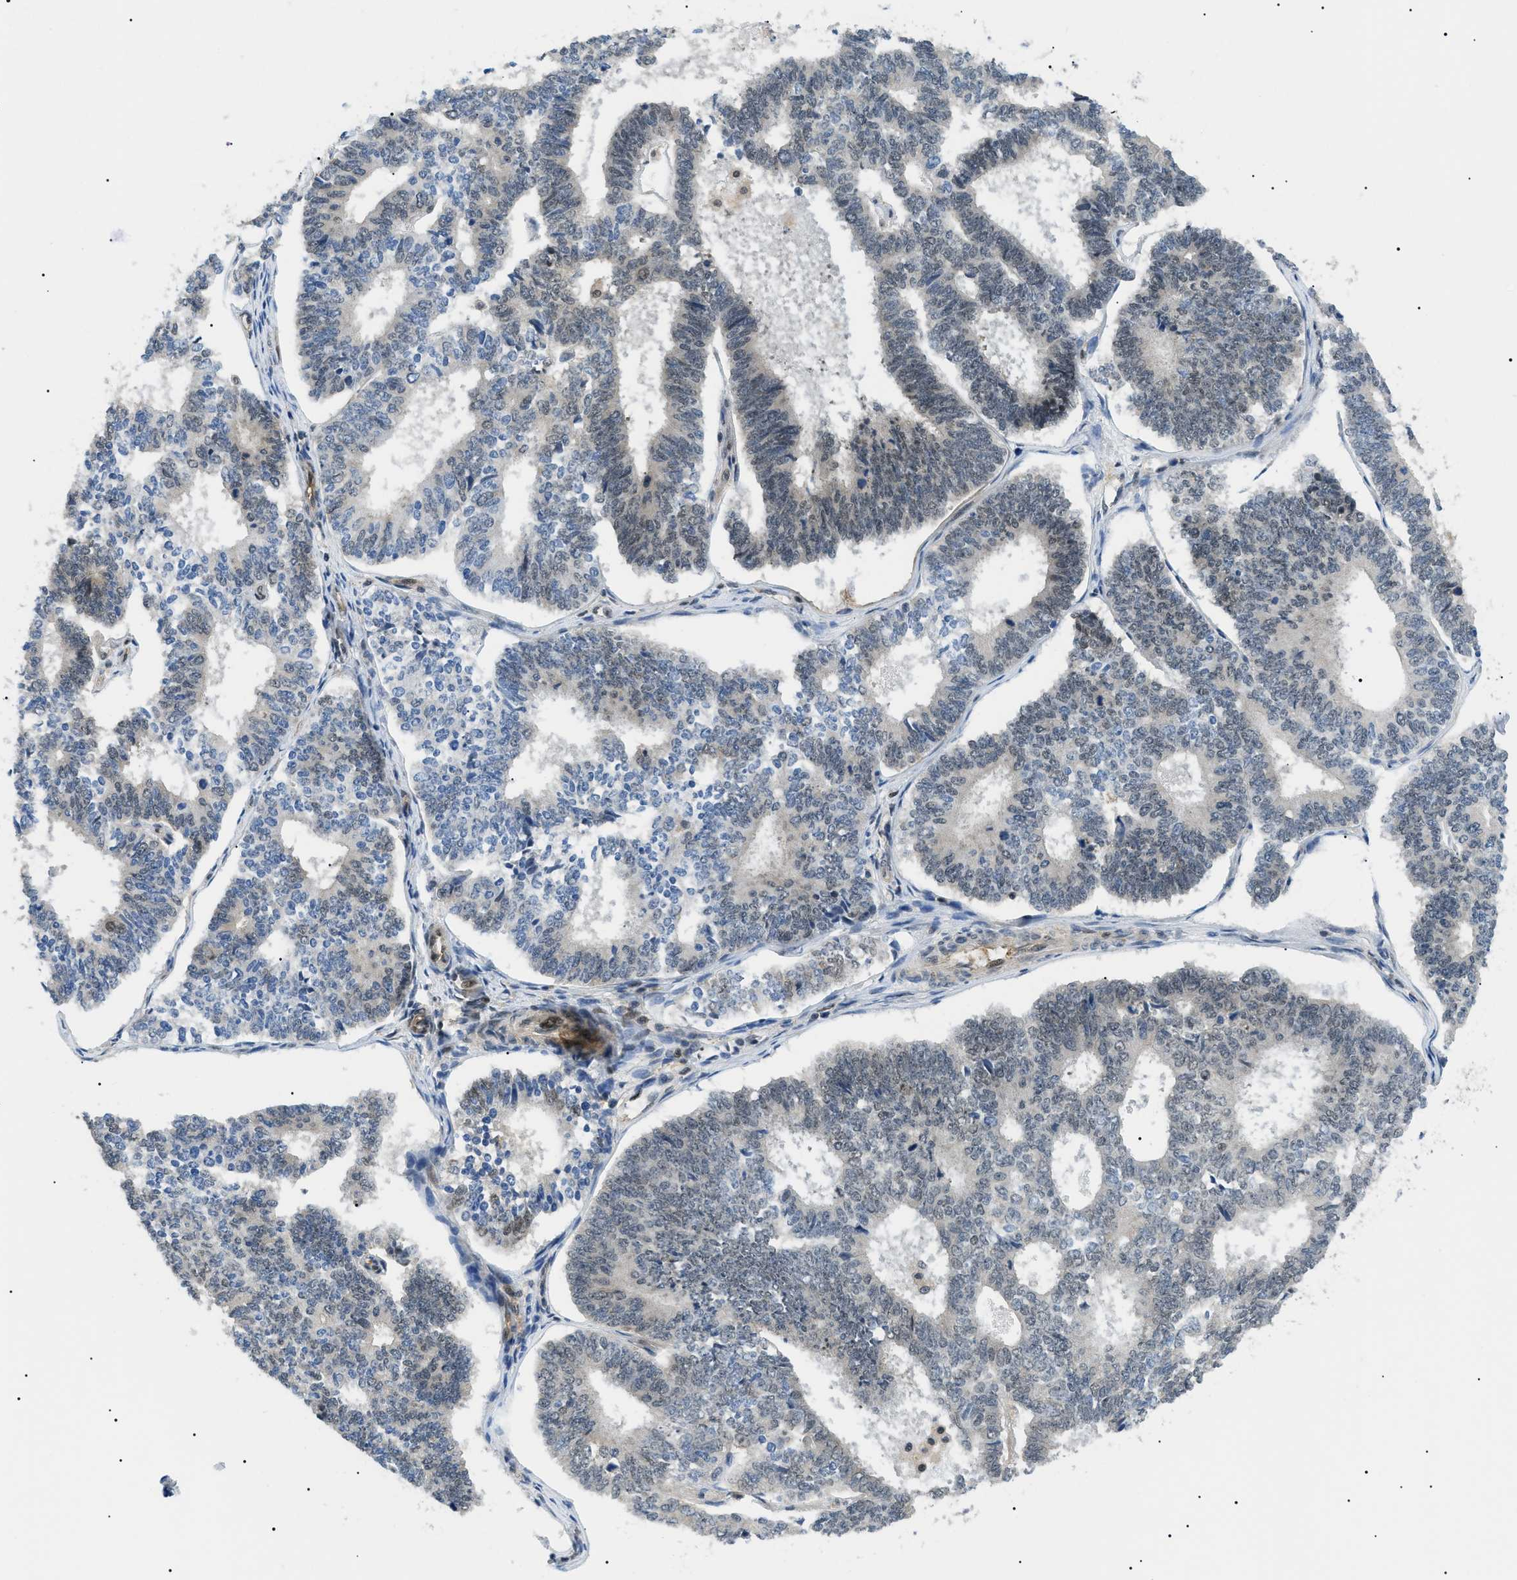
{"staining": {"intensity": "weak", "quantity": "<25%", "location": "nuclear"}, "tissue": "endometrial cancer", "cell_type": "Tumor cells", "image_type": "cancer", "snomed": [{"axis": "morphology", "description": "Adenocarcinoma, NOS"}, {"axis": "topography", "description": "Endometrium"}], "caption": "A high-resolution micrograph shows immunohistochemistry staining of endometrial cancer, which displays no significant staining in tumor cells.", "gene": "RBM15", "patient": {"sex": "female", "age": 70}}